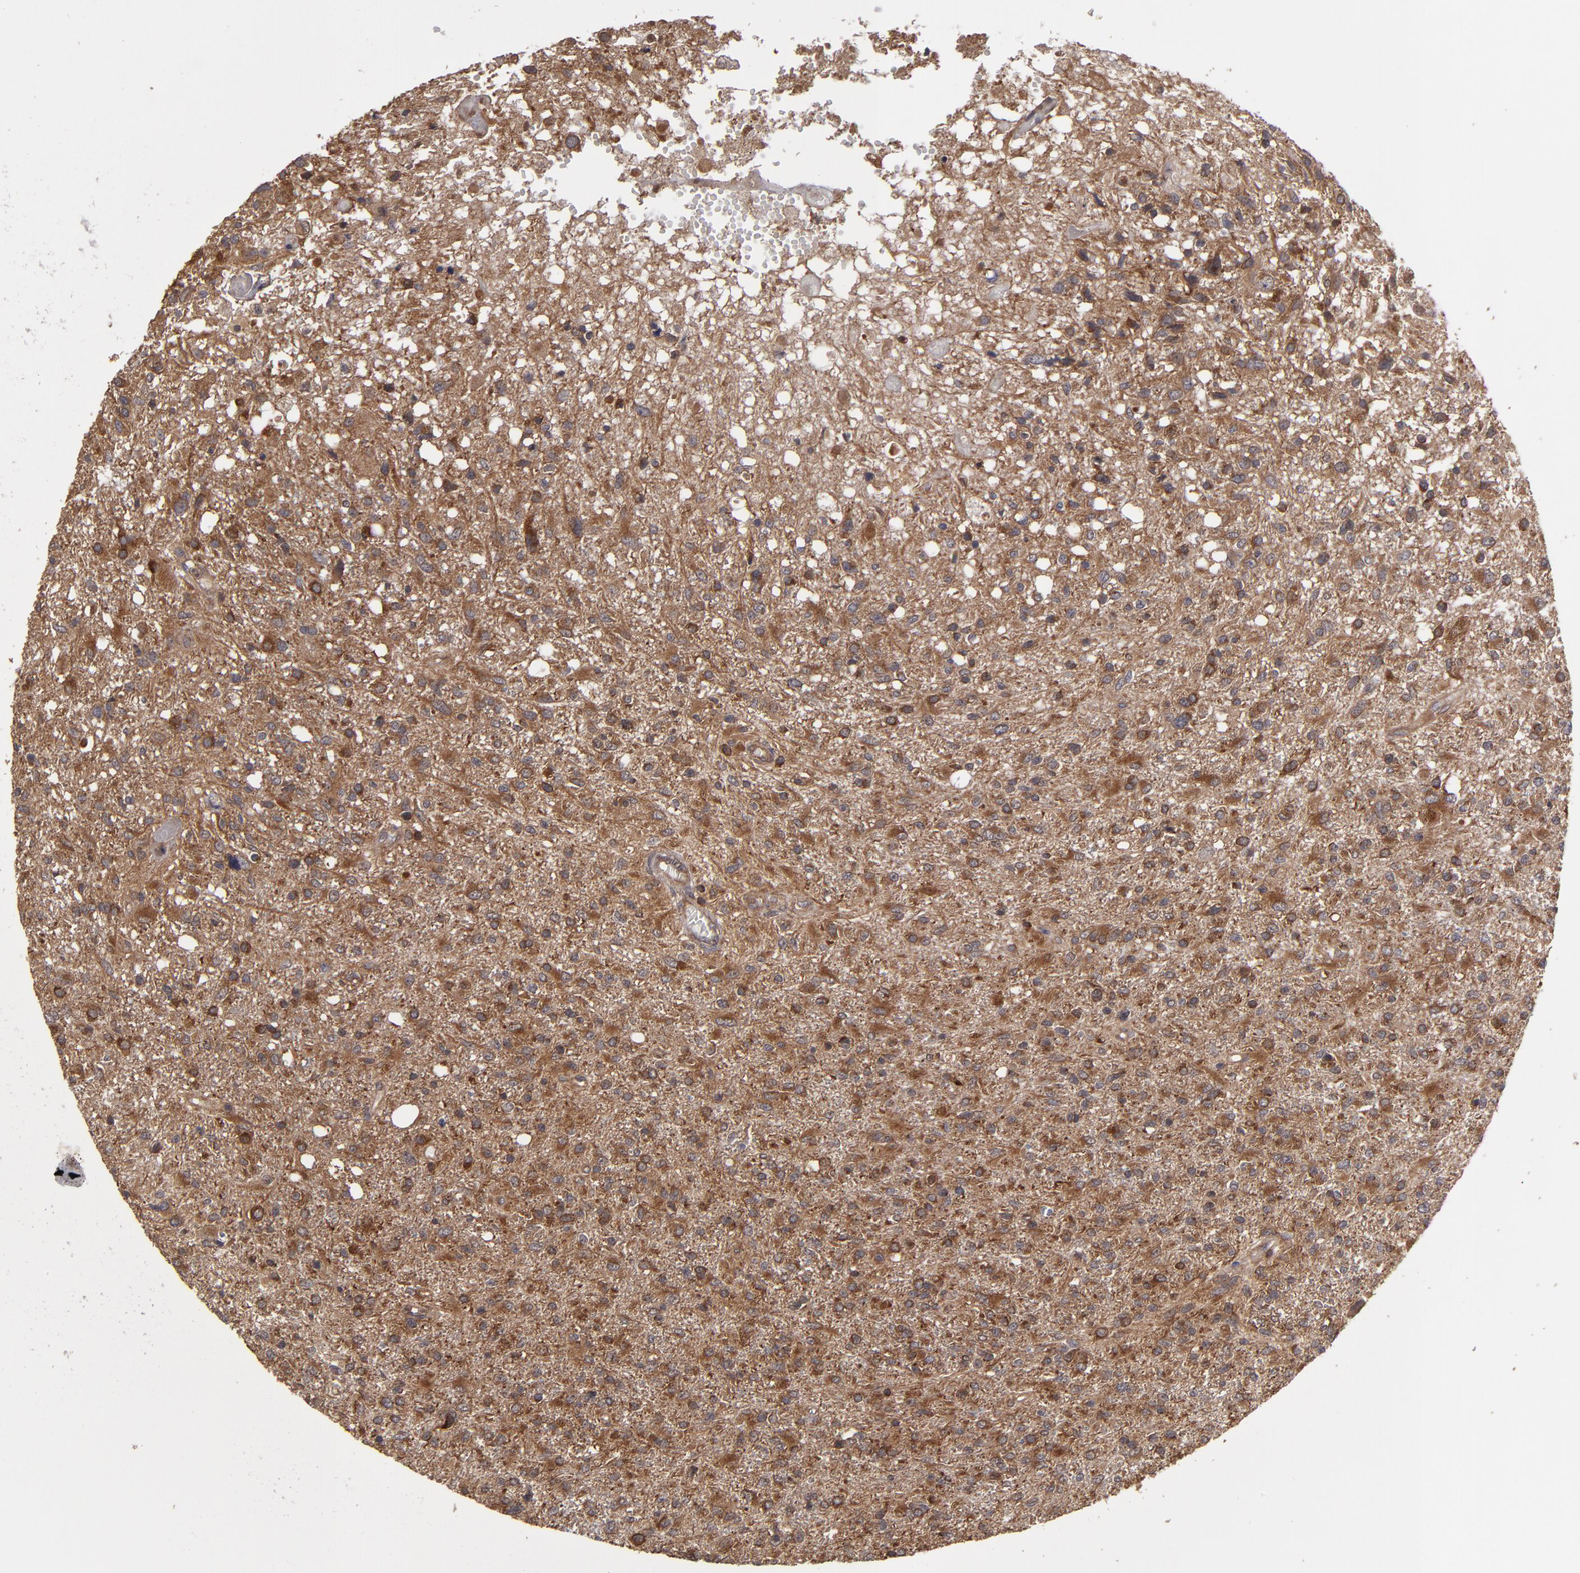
{"staining": {"intensity": "moderate", "quantity": ">75%", "location": "cytoplasmic/membranous"}, "tissue": "glioma", "cell_type": "Tumor cells", "image_type": "cancer", "snomed": [{"axis": "morphology", "description": "Glioma, malignant, High grade"}, {"axis": "topography", "description": "Cerebral cortex"}], "caption": "IHC histopathology image of neoplastic tissue: malignant high-grade glioma stained using IHC displays medium levels of moderate protein expression localized specifically in the cytoplasmic/membranous of tumor cells, appearing as a cytoplasmic/membranous brown color.", "gene": "RPS6KA6", "patient": {"sex": "male", "age": 76}}